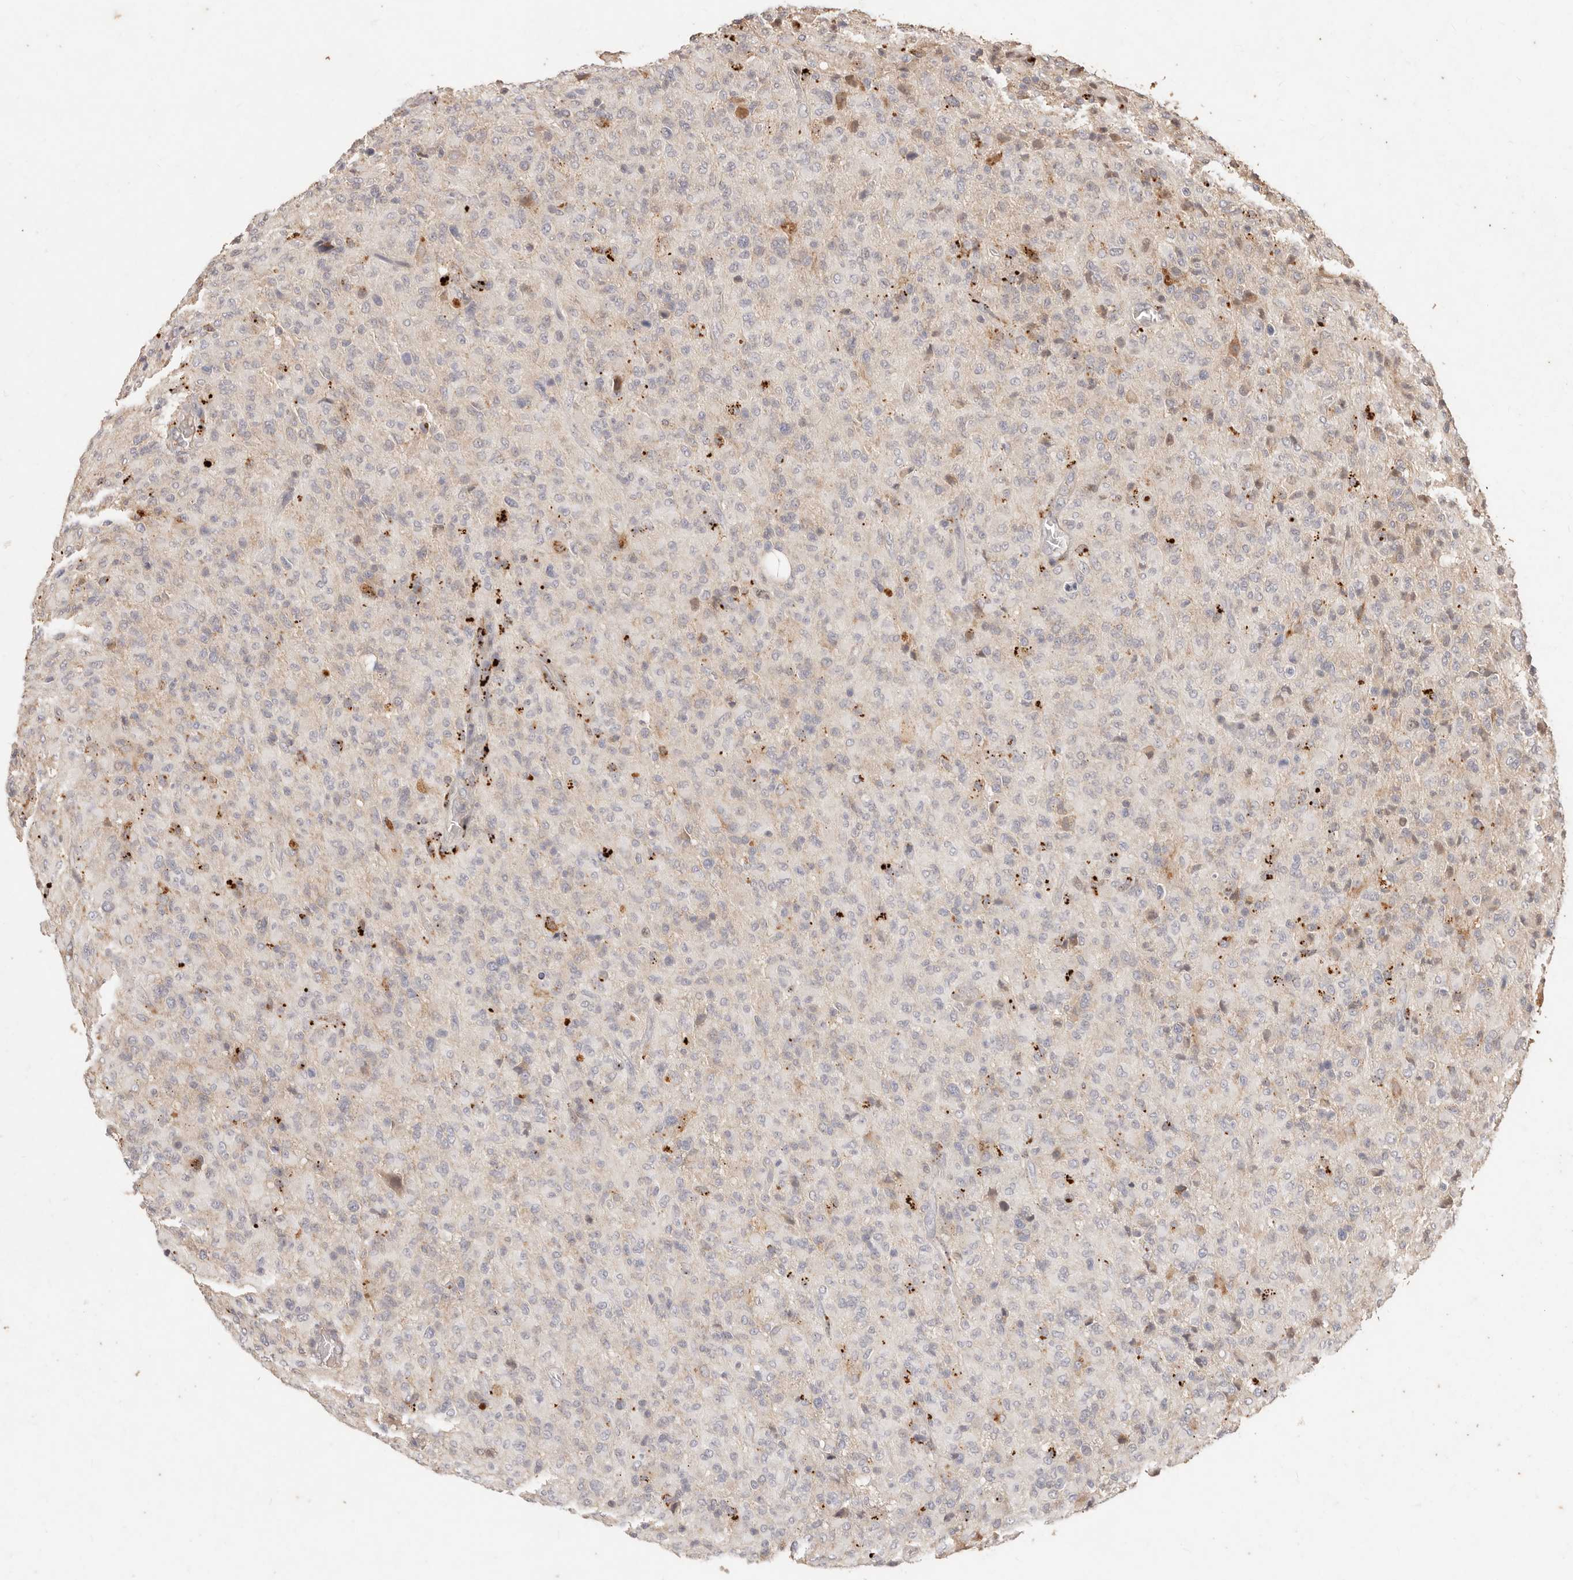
{"staining": {"intensity": "weak", "quantity": "<25%", "location": "cytoplasmic/membranous"}, "tissue": "glioma", "cell_type": "Tumor cells", "image_type": "cancer", "snomed": [{"axis": "morphology", "description": "Glioma, malignant, High grade"}, {"axis": "topography", "description": "Brain"}], "caption": "IHC image of glioma stained for a protein (brown), which displays no positivity in tumor cells.", "gene": "KIF9", "patient": {"sex": "female", "age": 57}}